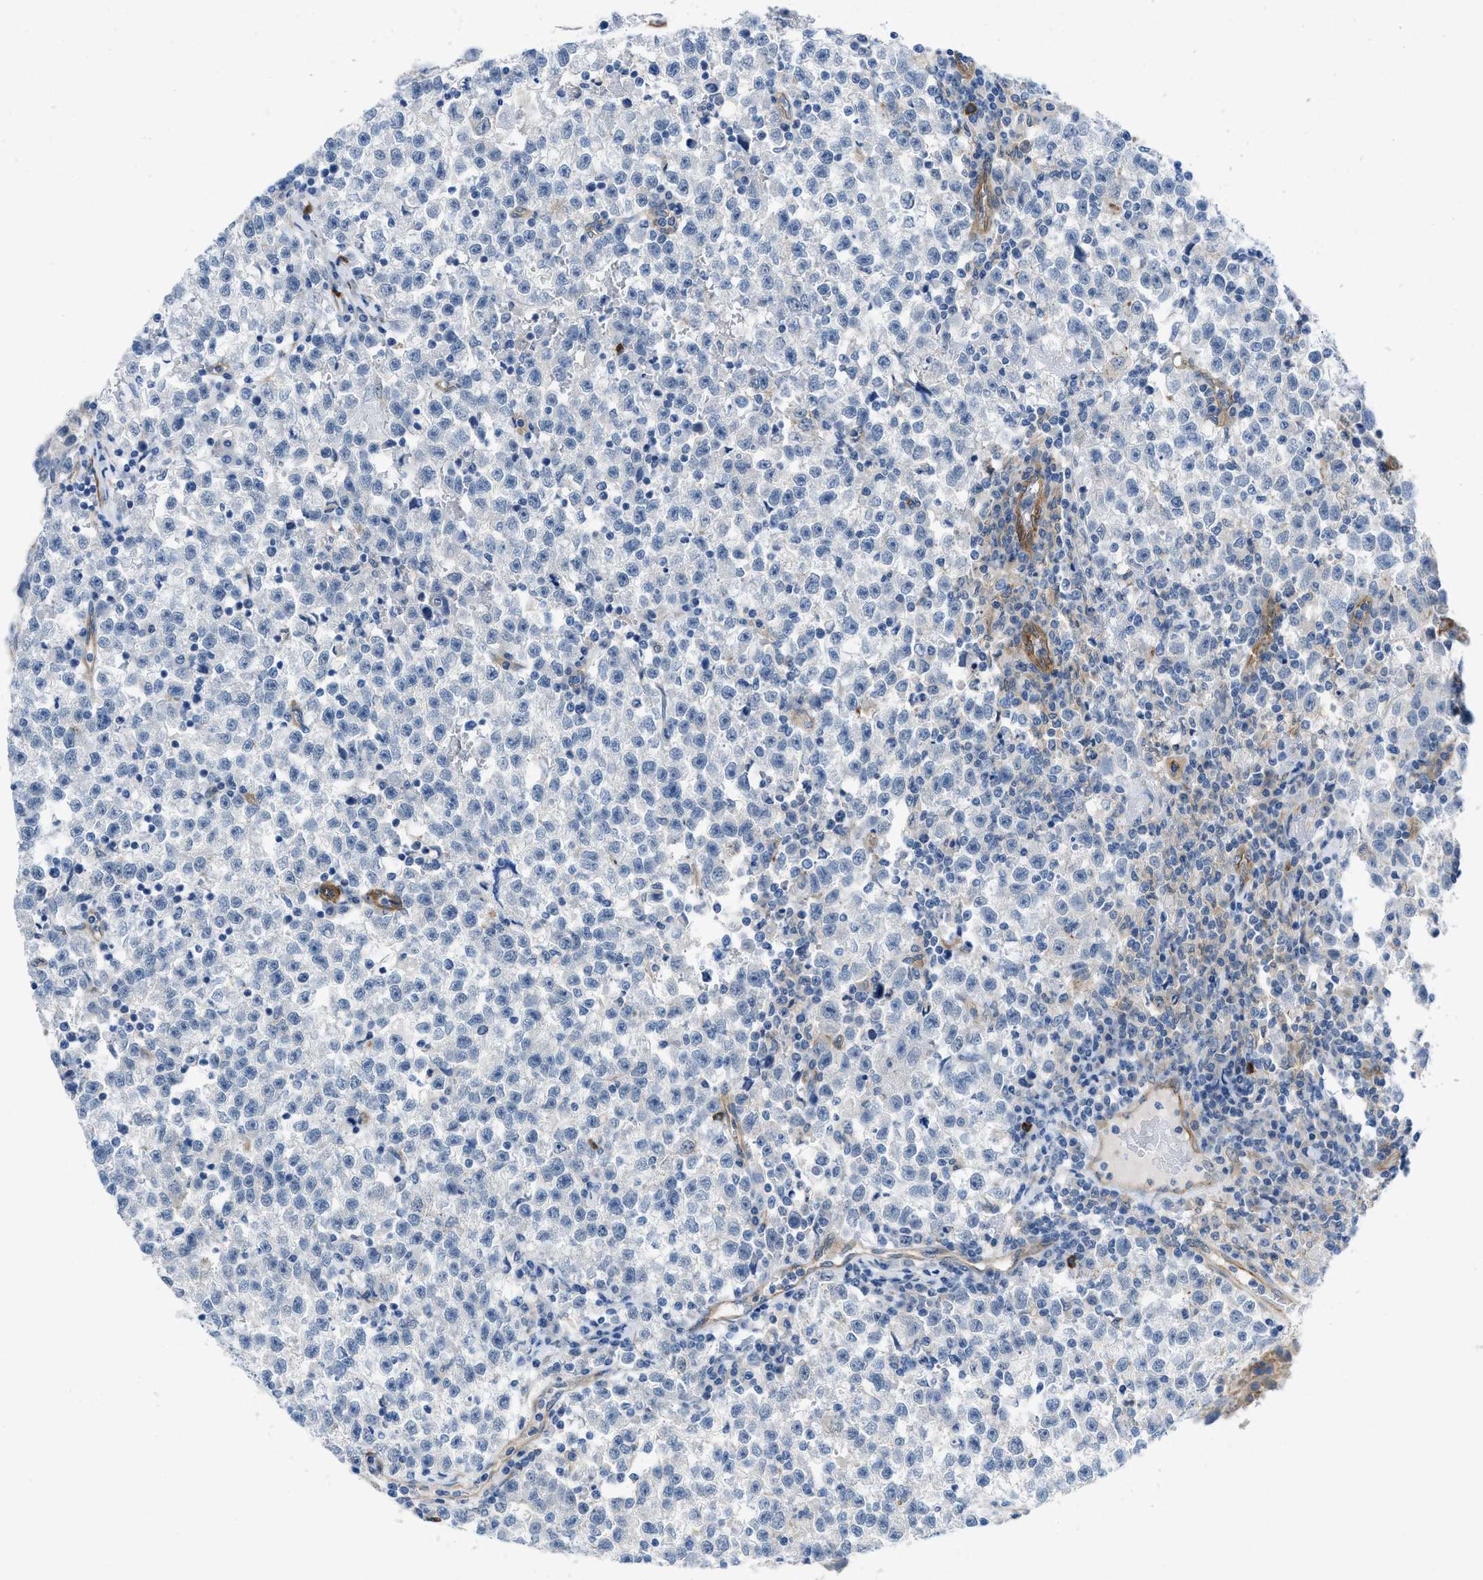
{"staining": {"intensity": "negative", "quantity": "none", "location": "none"}, "tissue": "testis cancer", "cell_type": "Tumor cells", "image_type": "cancer", "snomed": [{"axis": "morphology", "description": "Seminoma, NOS"}, {"axis": "topography", "description": "Testis"}], "caption": "Photomicrograph shows no protein staining in tumor cells of testis cancer tissue.", "gene": "PDLIM5", "patient": {"sex": "male", "age": 22}}